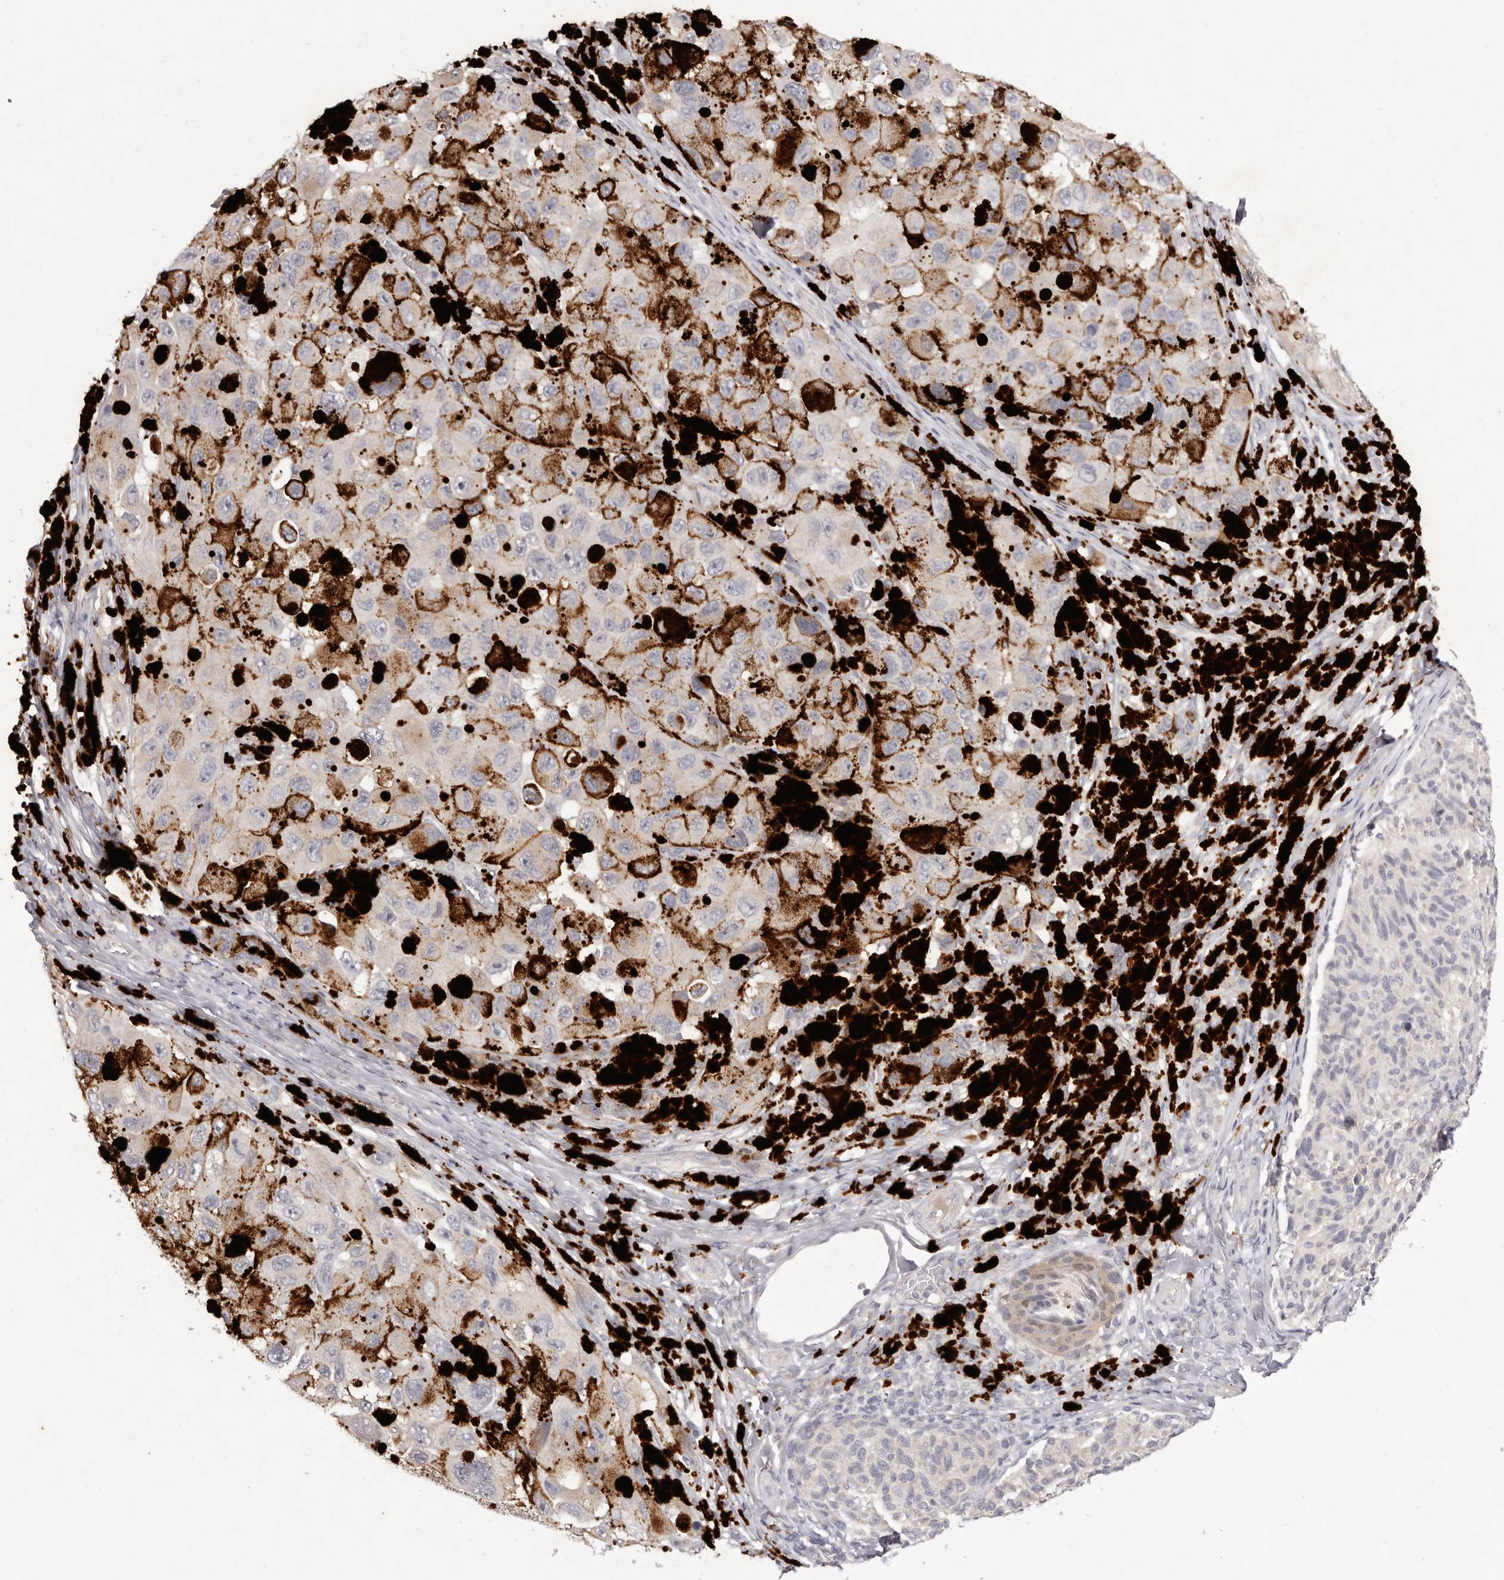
{"staining": {"intensity": "negative", "quantity": "none", "location": "none"}, "tissue": "melanoma", "cell_type": "Tumor cells", "image_type": "cancer", "snomed": [{"axis": "morphology", "description": "Malignant melanoma, NOS"}, {"axis": "topography", "description": "Skin"}], "caption": "Immunohistochemistry of malignant melanoma displays no expression in tumor cells.", "gene": "GARNL3", "patient": {"sex": "female", "age": 73}}